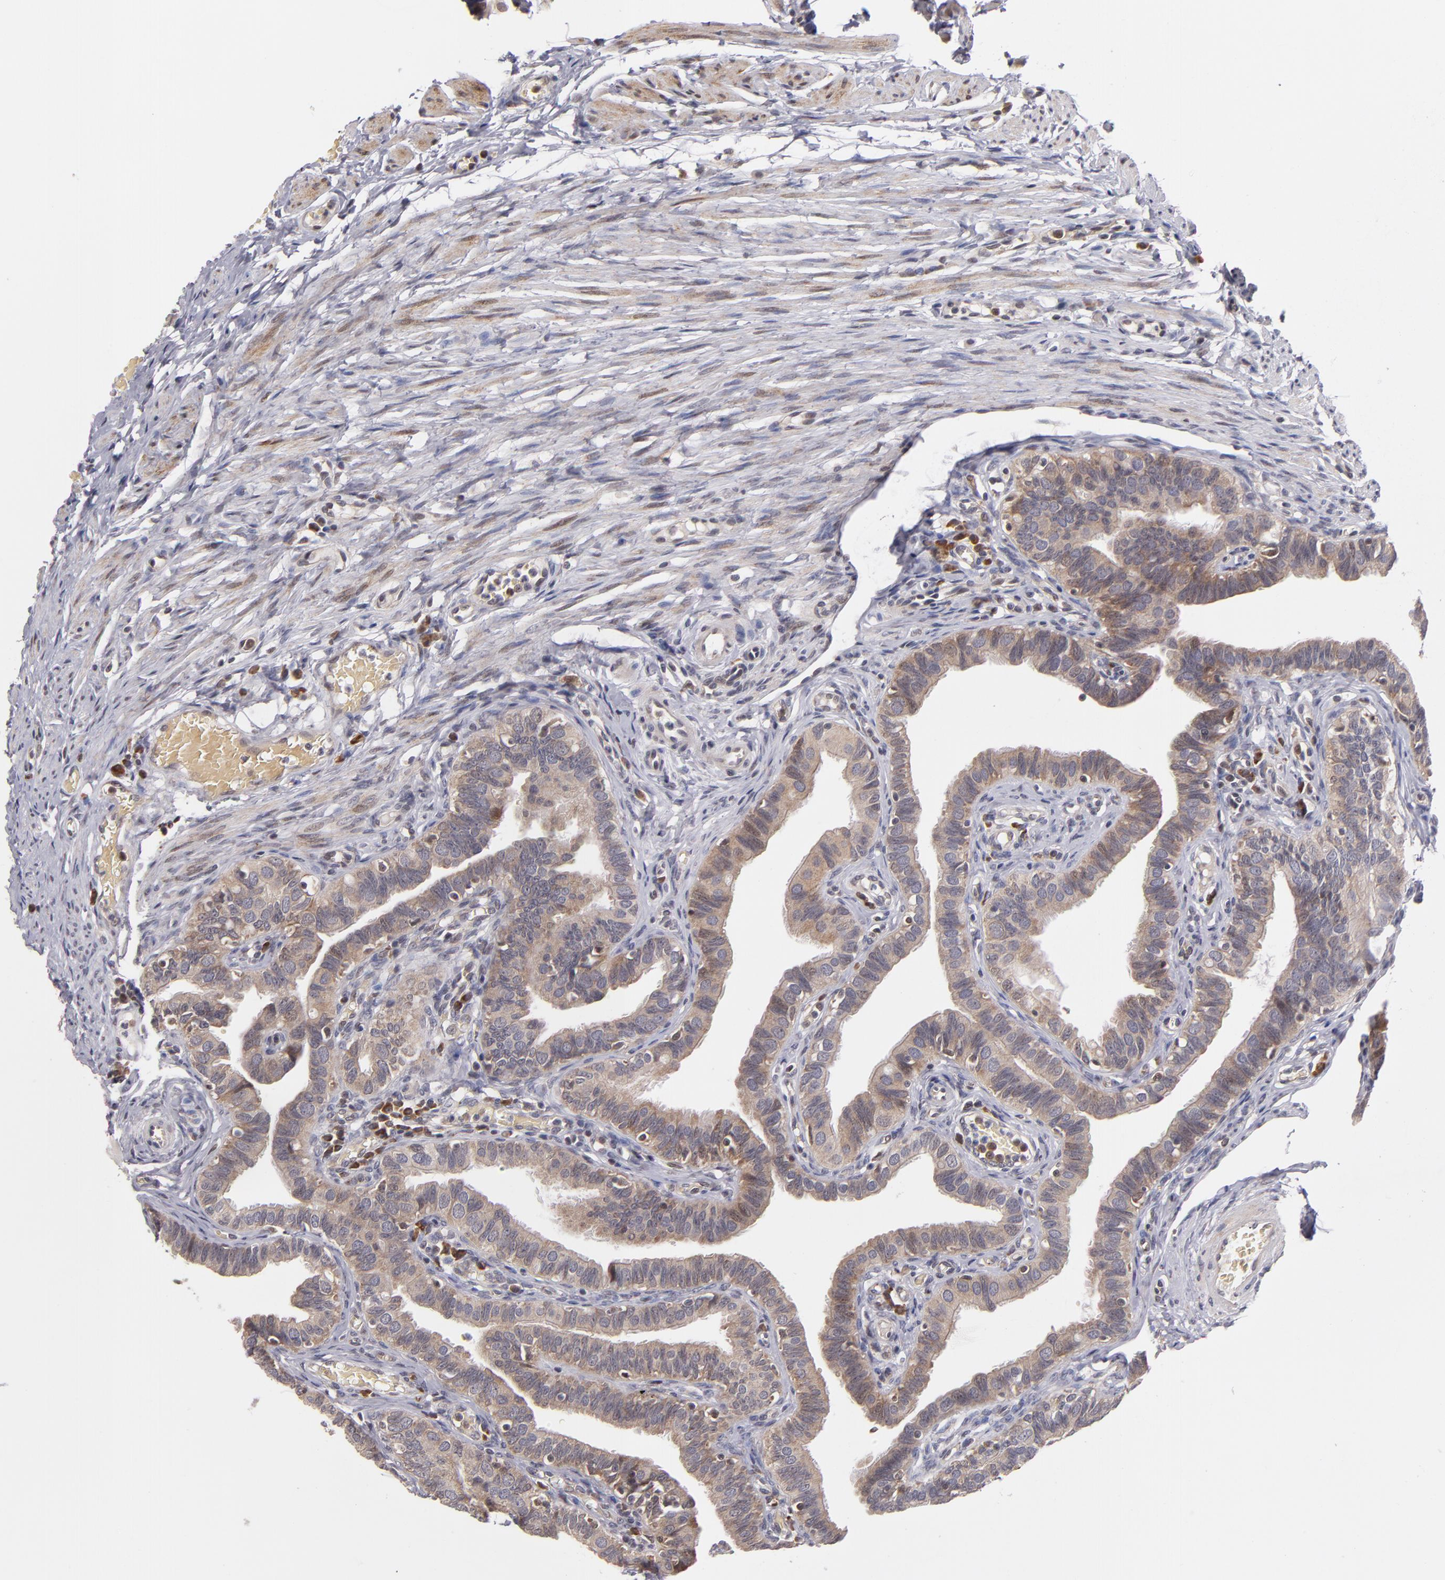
{"staining": {"intensity": "moderate", "quantity": ">75%", "location": "cytoplasmic/membranous"}, "tissue": "fallopian tube", "cell_type": "Glandular cells", "image_type": "normal", "snomed": [{"axis": "morphology", "description": "Normal tissue, NOS"}, {"axis": "topography", "description": "Fallopian tube"}, {"axis": "topography", "description": "Ovary"}], "caption": "The immunohistochemical stain highlights moderate cytoplasmic/membranous expression in glandular cells of normal fallopian tube. (IHC, brightfield microscopy, high magnification).", "gene": "CASP1", "patient": {"sex": "female", "age": 51}}